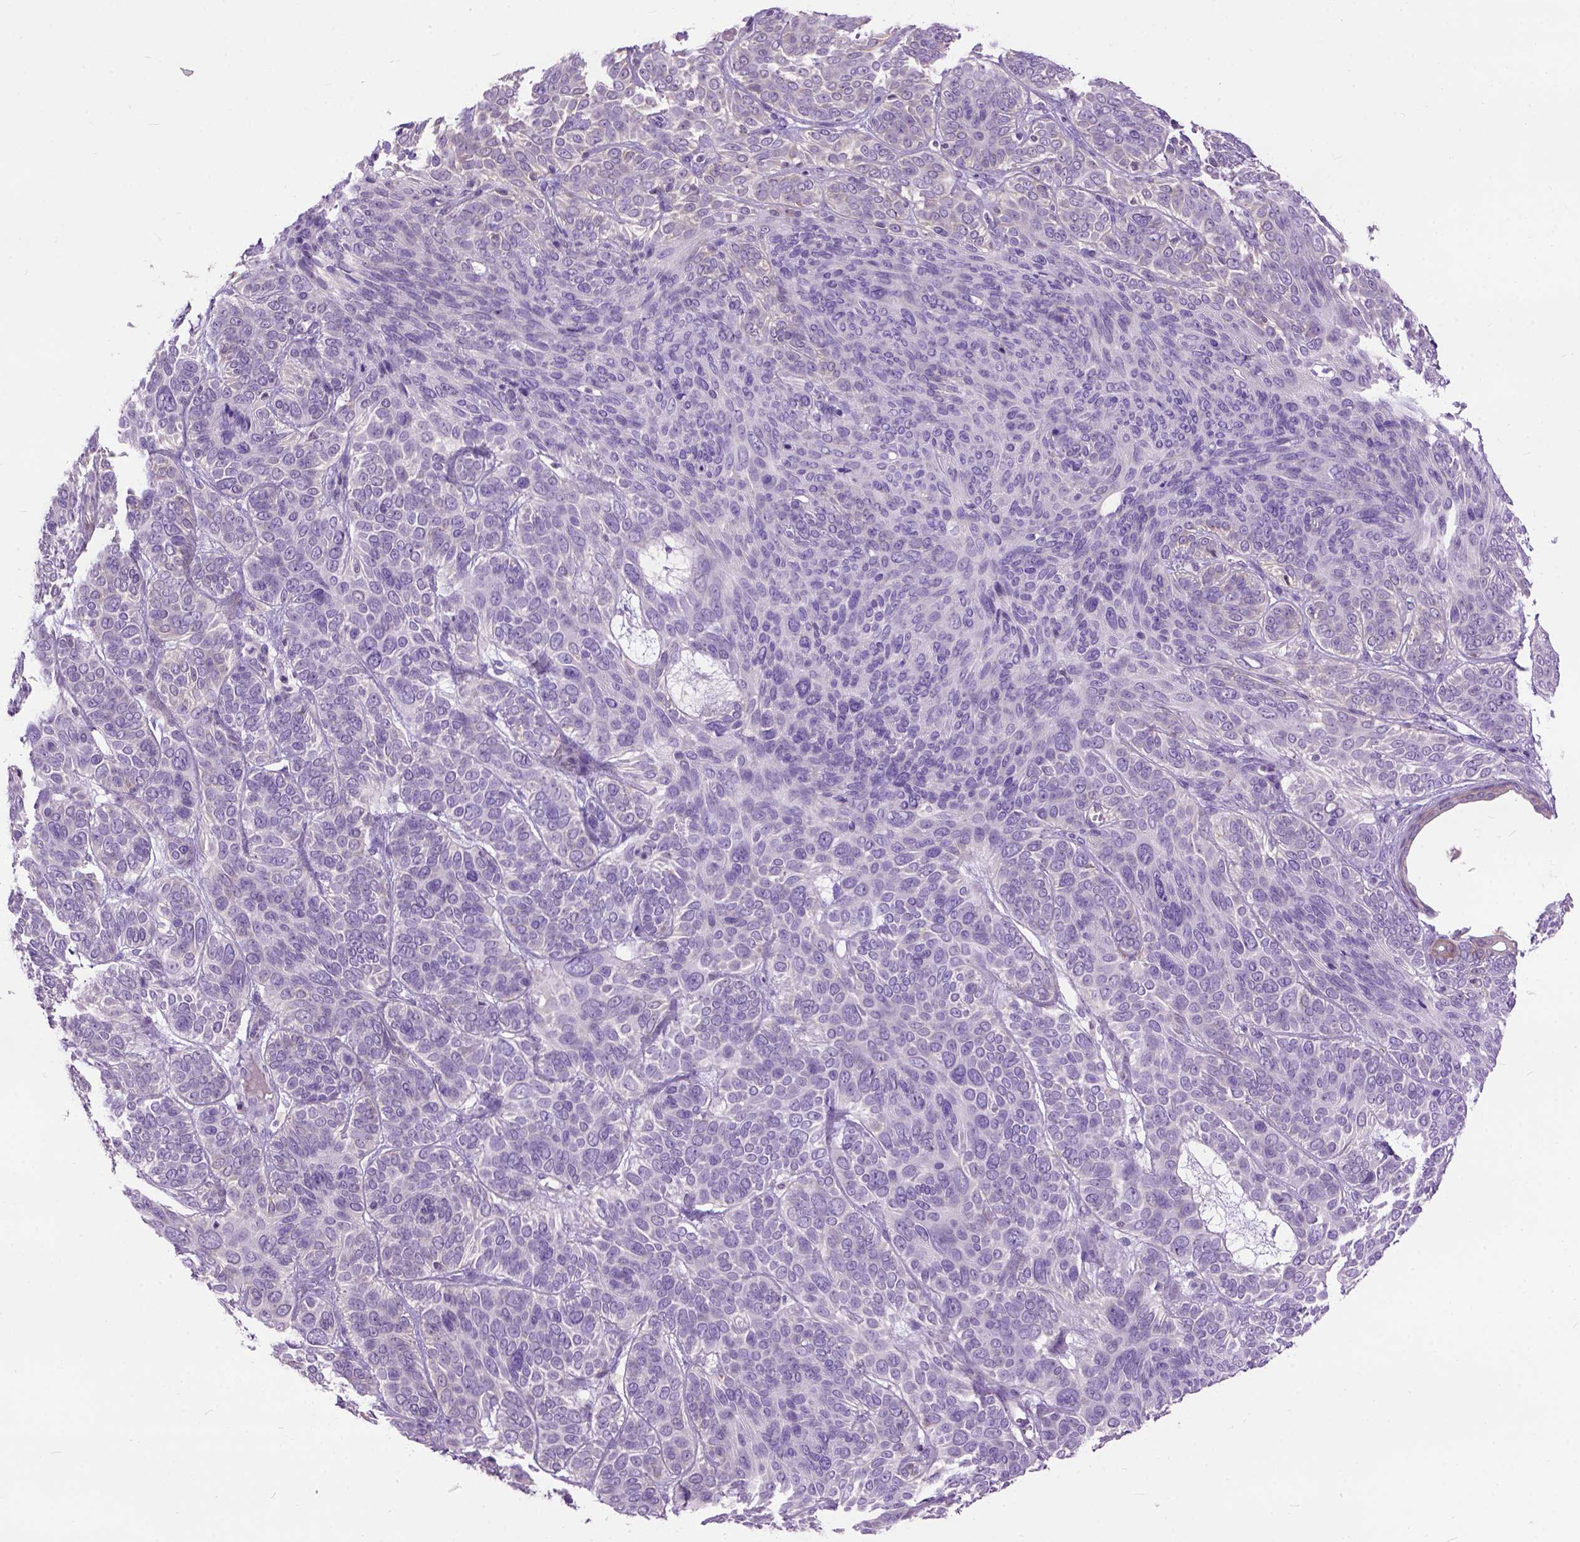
{"staining": {"intensity": "weak", "quantity": "<25%", "location": "cytoplasmic/membranous"}, "tissue": "skin cancer", "cell_type": "Tumor cells", "image_type": "cancer", "snomed": [{"axis": "morphology", "description": "Basal cell carcinoma"}, {"axis": "topography", "description": "Skin"}, {"axis": "topography", "description": "Skin of face"}], "caption": "DAB immunohistochemical staining of human basal cell carcinoma (skin) demonstrates no significant positivity in tumor cells.", "gene": "MAPT", "patient": {"sex": "male", "age": 73}}